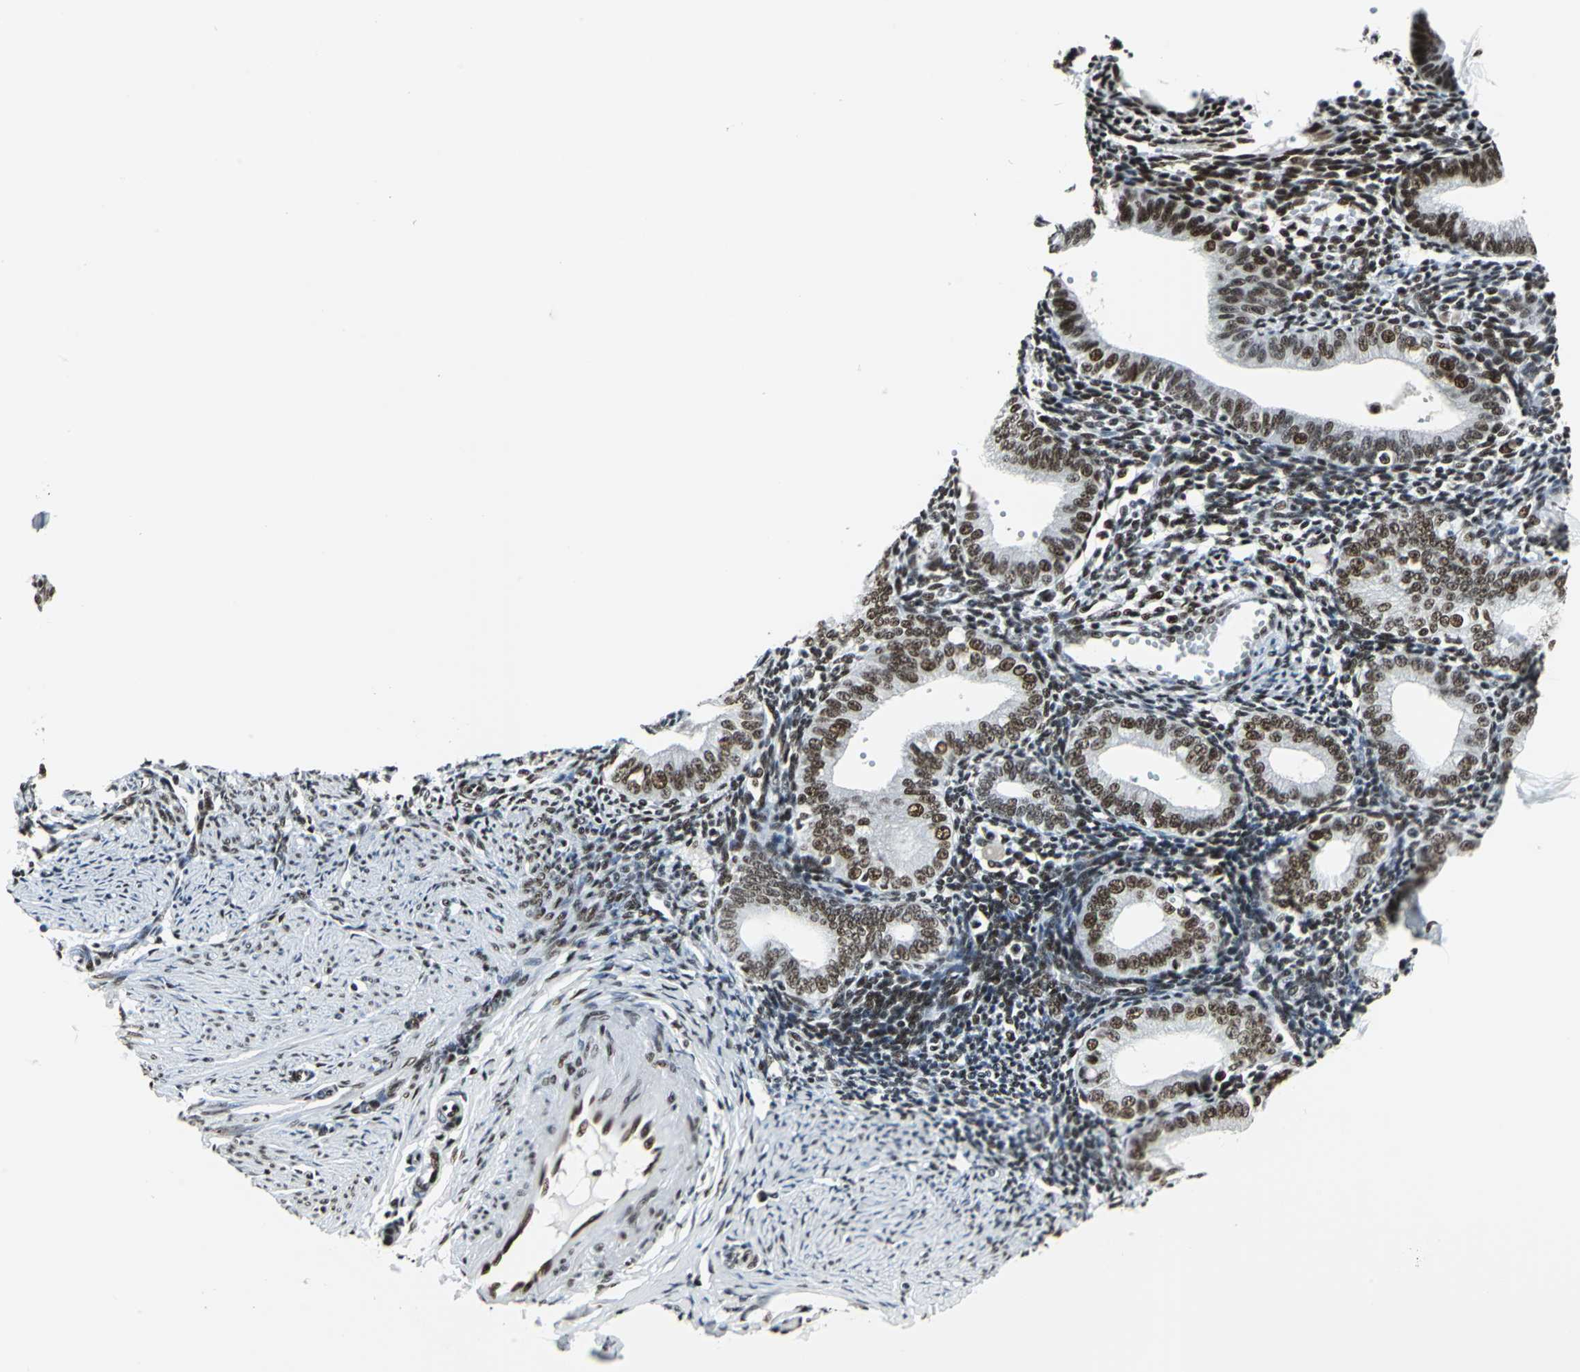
{"staining": {"intensity": "strong", "quantity": ">75%", "location": "nuclear"}, "tissue": "endometrium", "cell_type": "Cells in endometrial stroma", "image_type": "normal", "snomed": [{"axis": "morphology", "description": "Normal tissue, NOS"}, {"axis": "topography", "description": "Endometrium"}], "caption": "IHC of benign endometrium demonstrates high levels of strong nuclear staining in approximately >75% of cells in endometrial stroma. (DAB (3,3'-diaminobenzidine) IHC, brown staining for protein, blue staining for nuclei).", "gene": "HDAC2", "patient": {"sex": "female", "age": 61}}